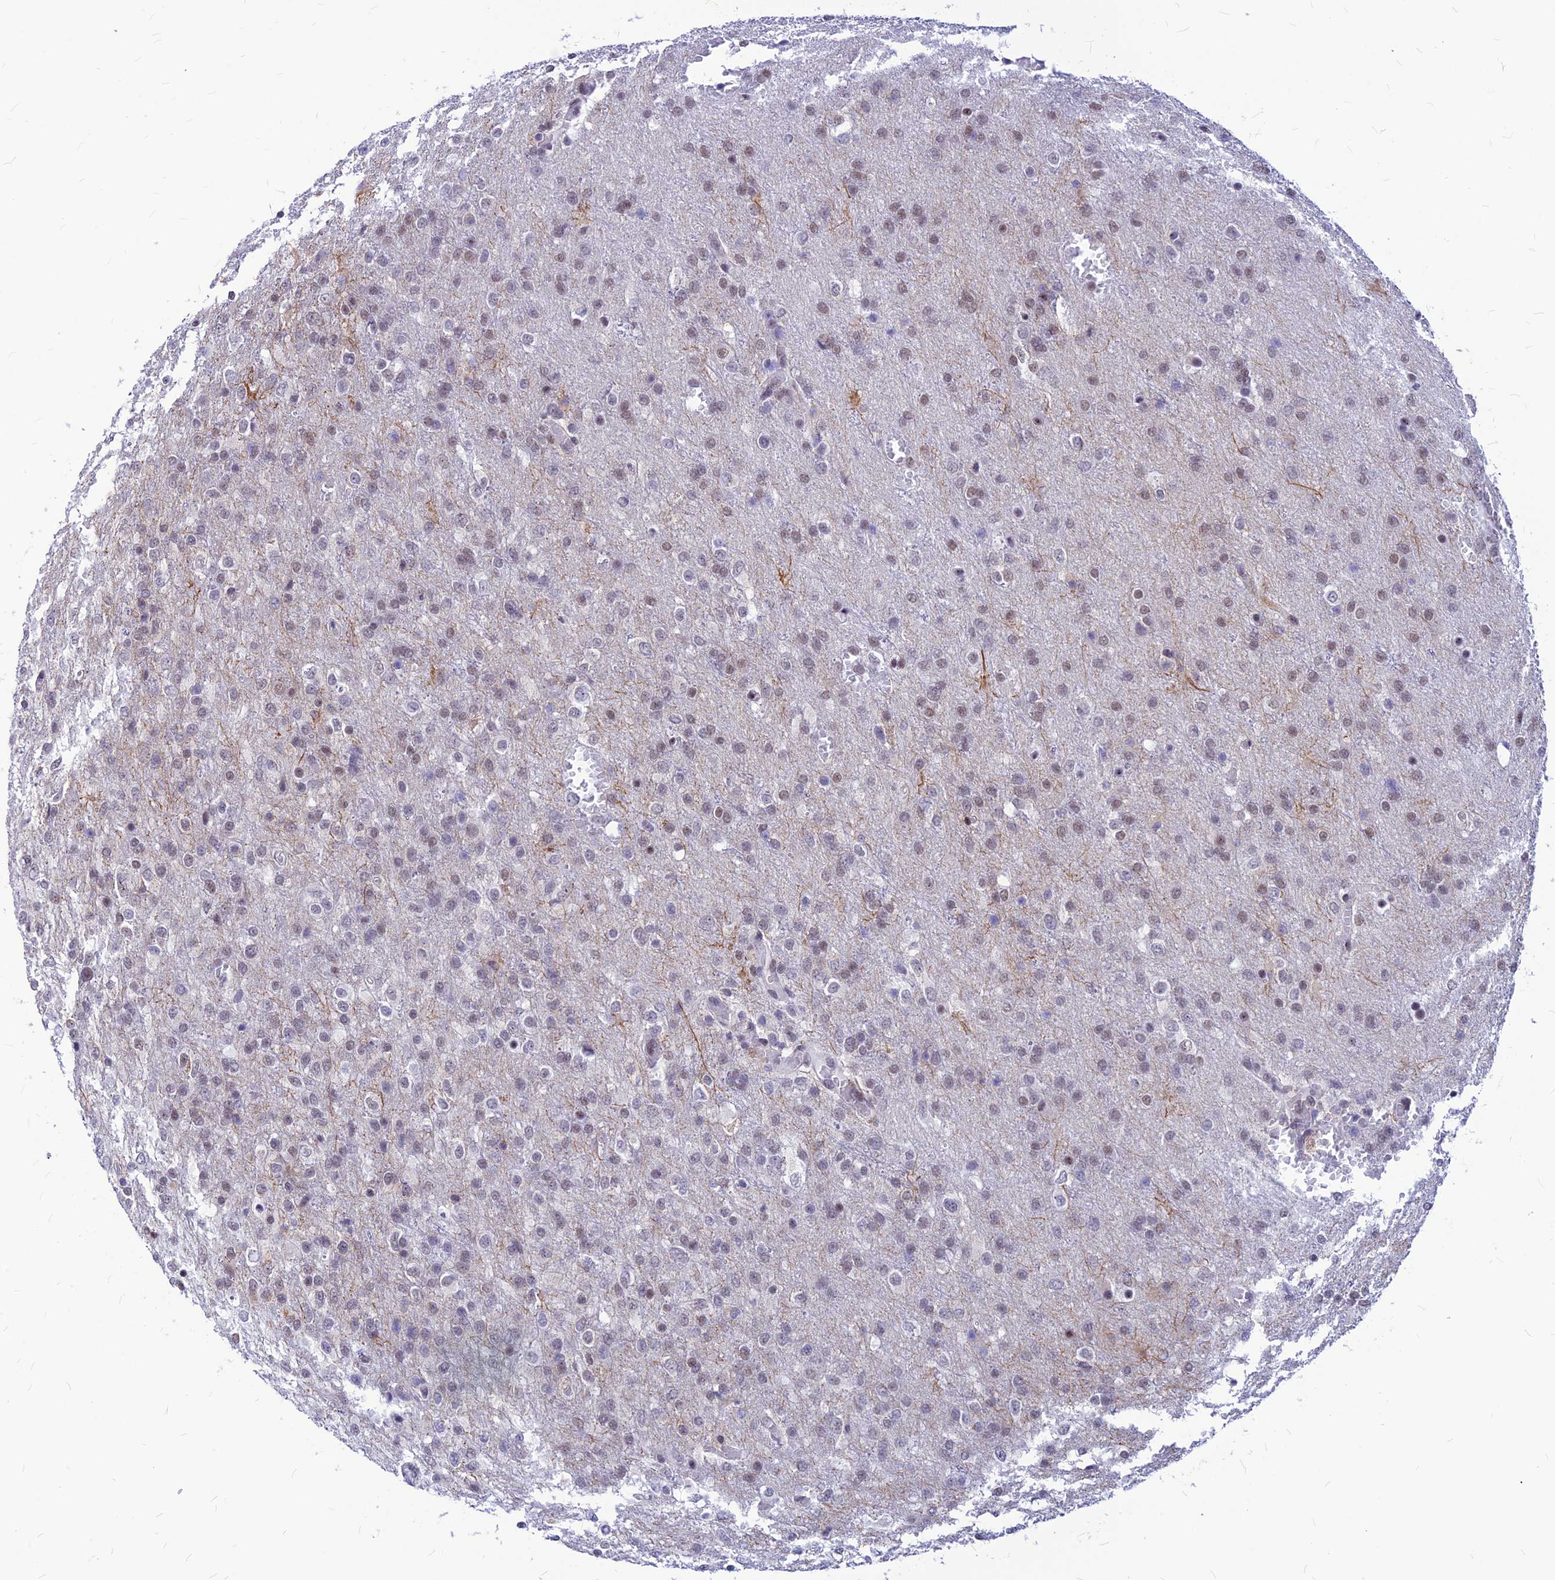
{"staining": {"intensity": "weak", "quantity": "<25%", "location": "nuclear"}, "tissue": "glioma", "cell_type": "Tumor cells", "image_type": "cancer", "snomed": [{"axis": "morphology", "description": "Glioma, malignant, High grade"}, {"axis": "topography", "description": "Brain"}], "caption": "Malignant glioma (high-grade) stained for a protein using immunohistochemistry shows no positivity tumor cells.", "gene": "KCTD13", "patient": {"sex": "female", "age": 74}}